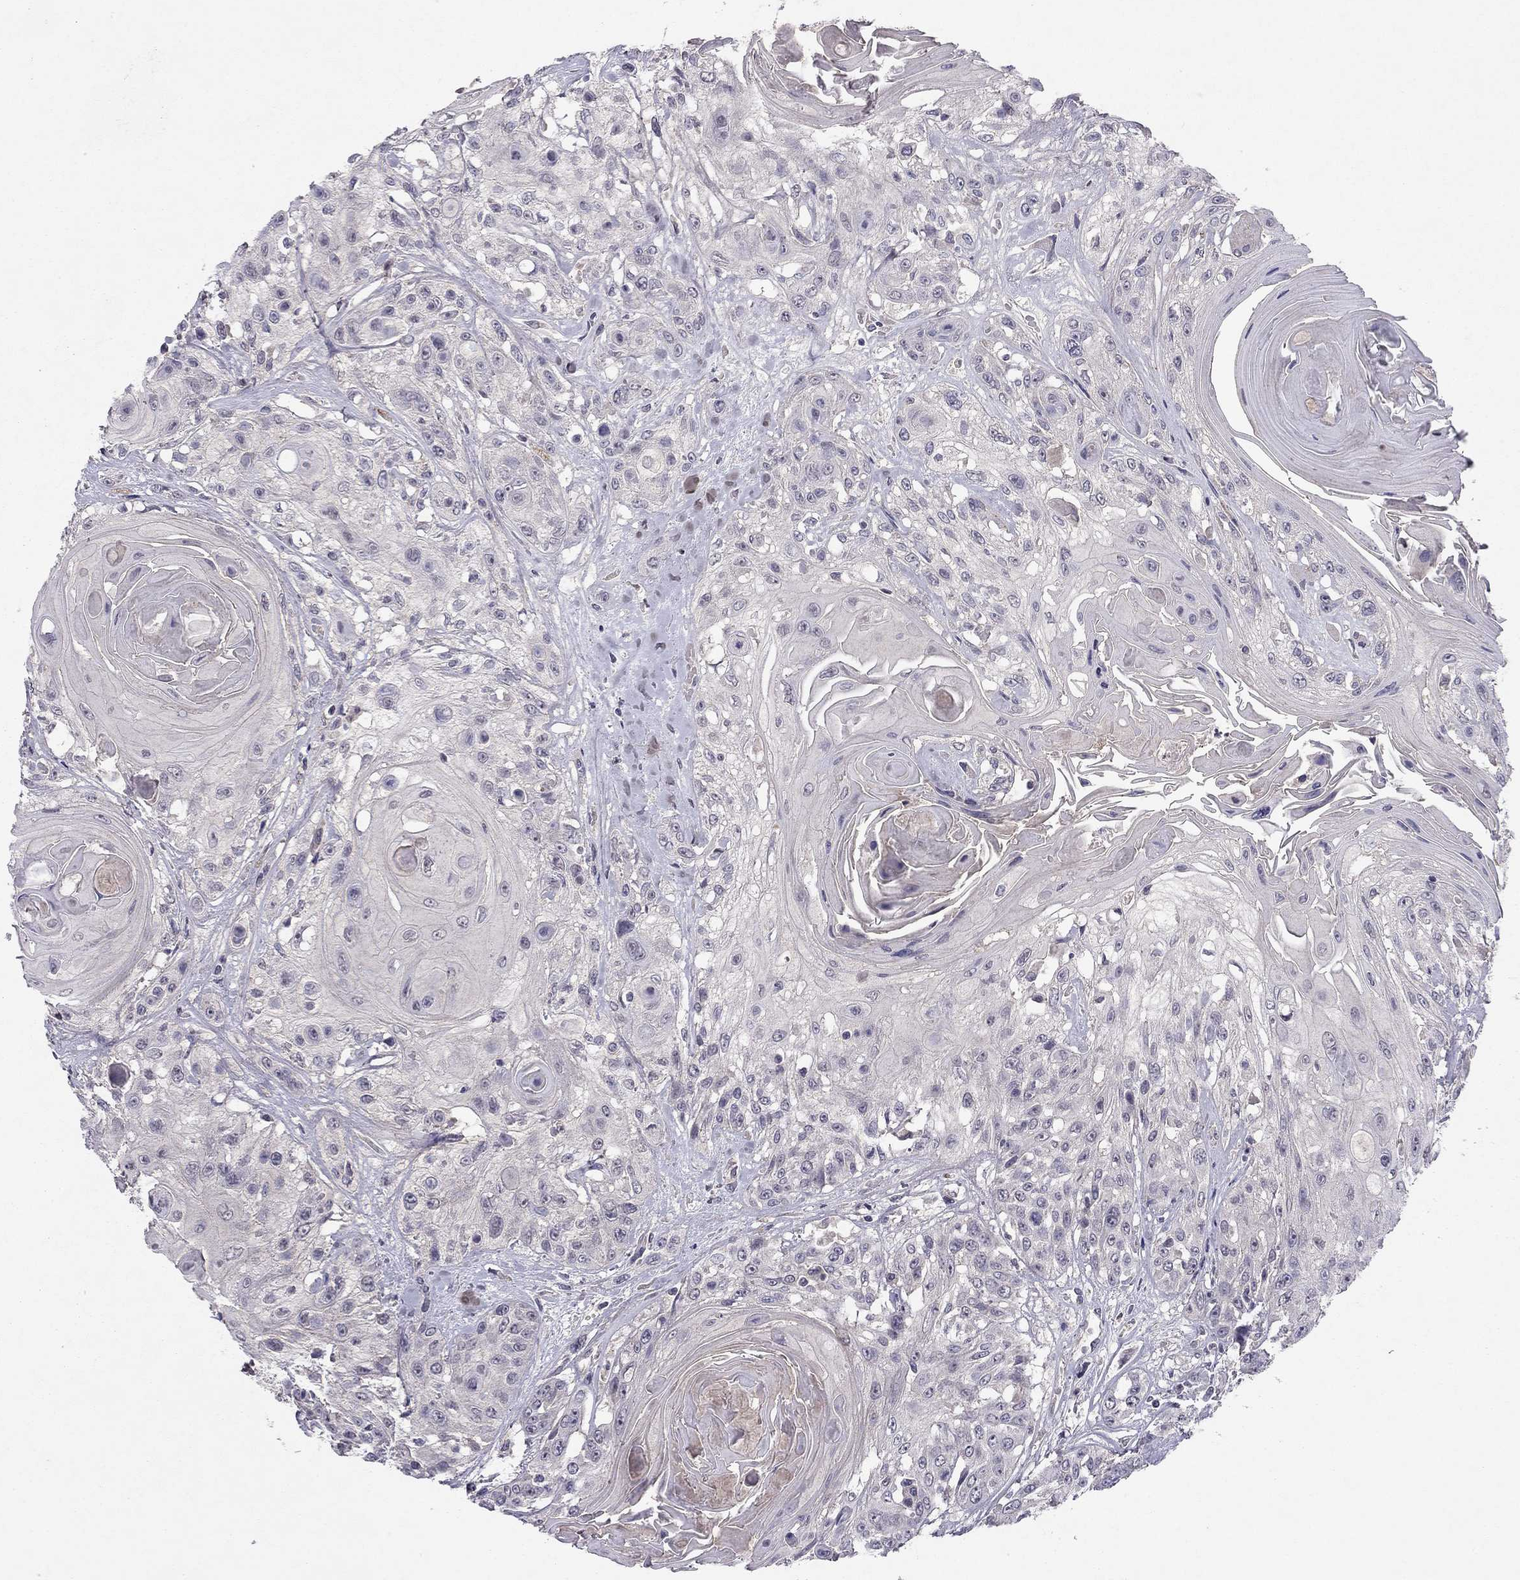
{"staining": {"intensity": "negative", "quantity": "none", "location": "none"}, "tissue": "head and neck cancer", "cell_type": "Tumor cells", "image_type": "cancer", "snomed": [{"axis": "morphology", "description": "Squamous cell carcinoma, NOS"}, {"axis": "topography", "description": "Head-Neck"}], "caption": "High power microscopy micrograph of an immunohistochemistry (IHC) photomicrograph of squamous cell carcinoma (head and neck), revealing no significant positivity in tumor cells. Brightfield microscopy of IHC stained with DAB (brown) and hematoxylin (blue), captured at high magnification.", "gene": "ESR2", "patient": {"sex": "female", "age": 59}}